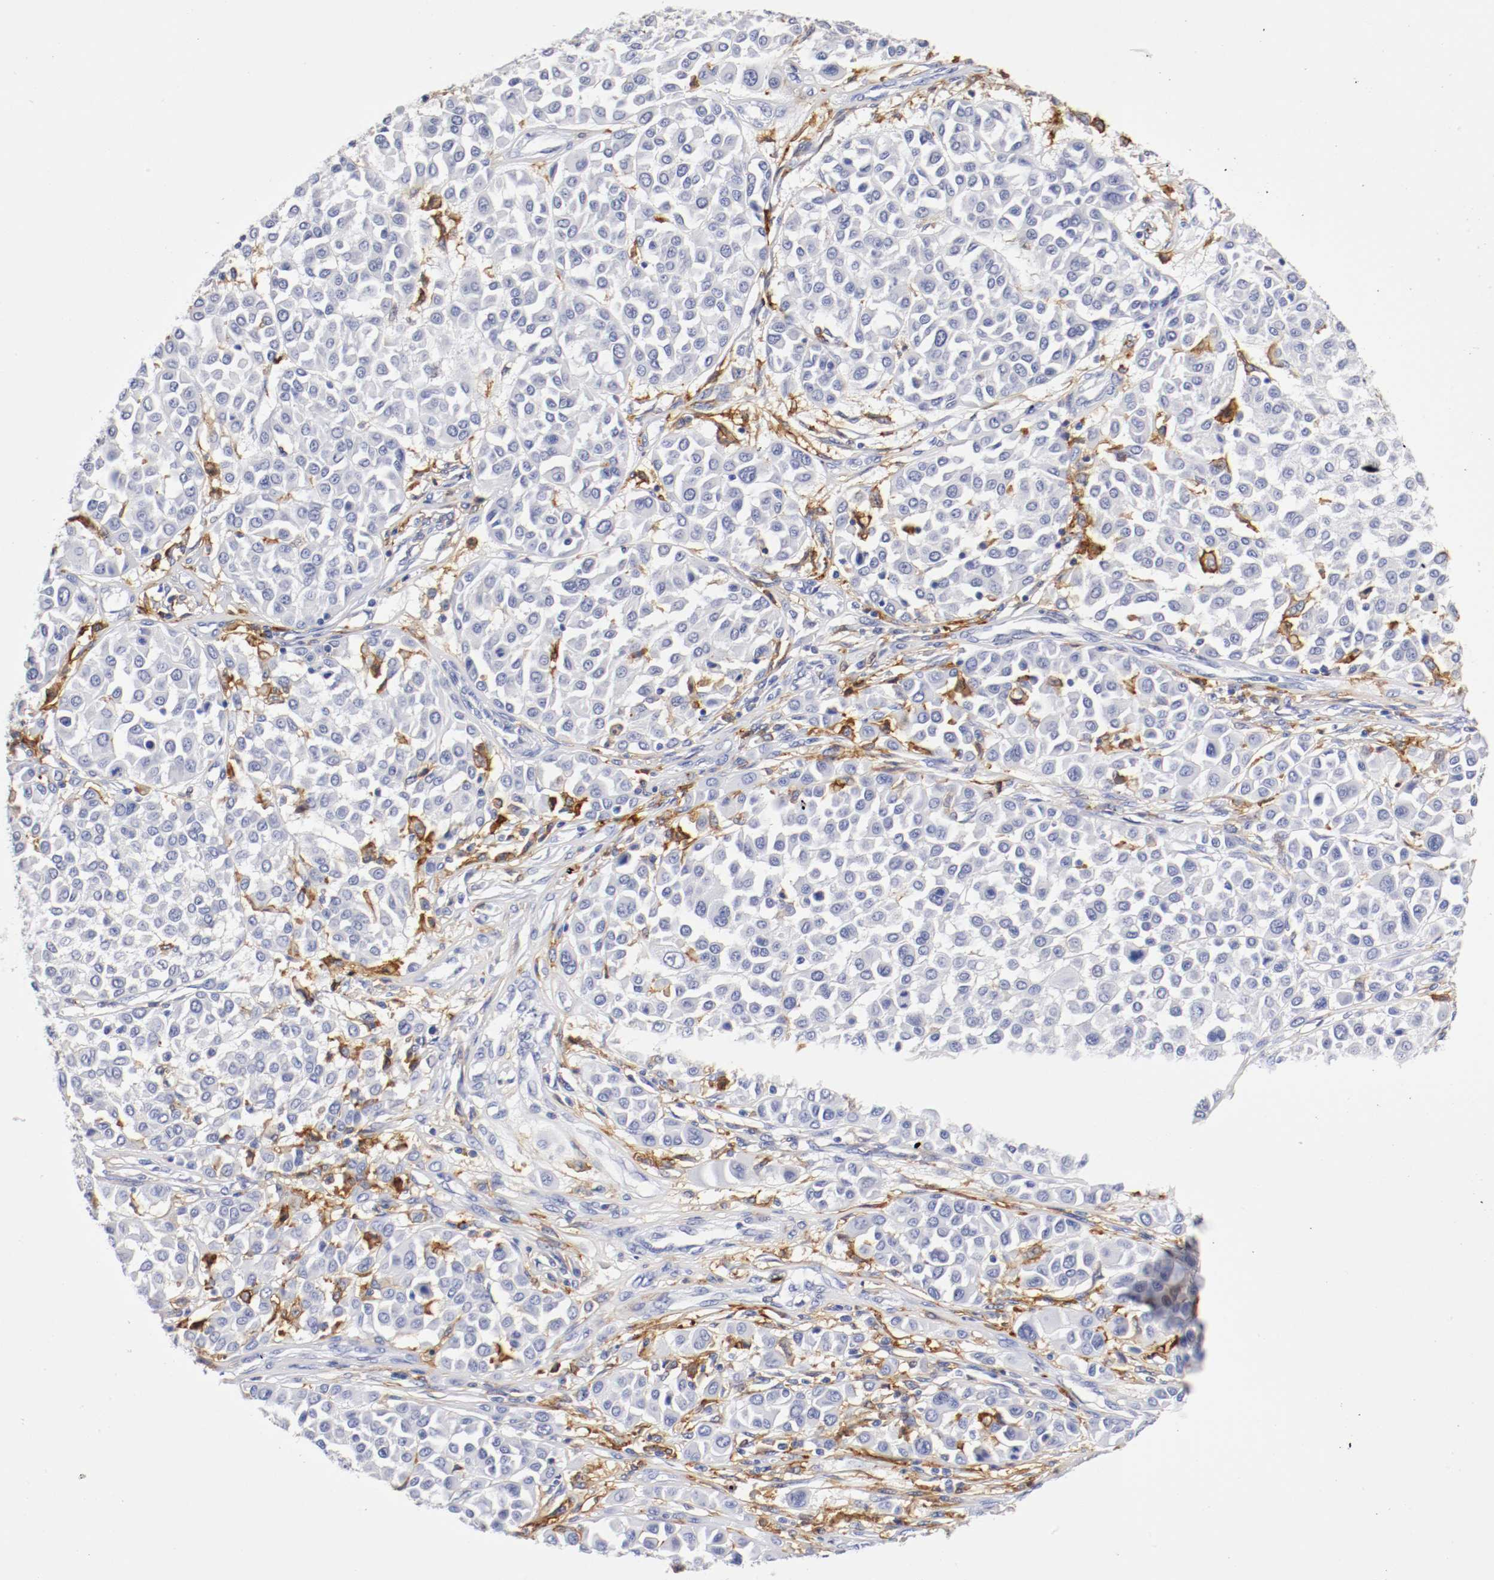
{"staining": {"intensity": "negative", "quantity": "none", "location": "none"}, "tissue": "melanoma", "cell_type": "Tumor cells", "image_type": "cancer", "snomed": [{"axis": "morphology", "description": "Malignant melanoma, Metastatic site"}, {"axis": "topography", "description": "Soft tissue"}], "caption": "Immunohistochemistry of melanoma demonstrates no staining in tumor cells.", "gene": "ITGAX", "patient": {"sex": "male", "age": 41}}